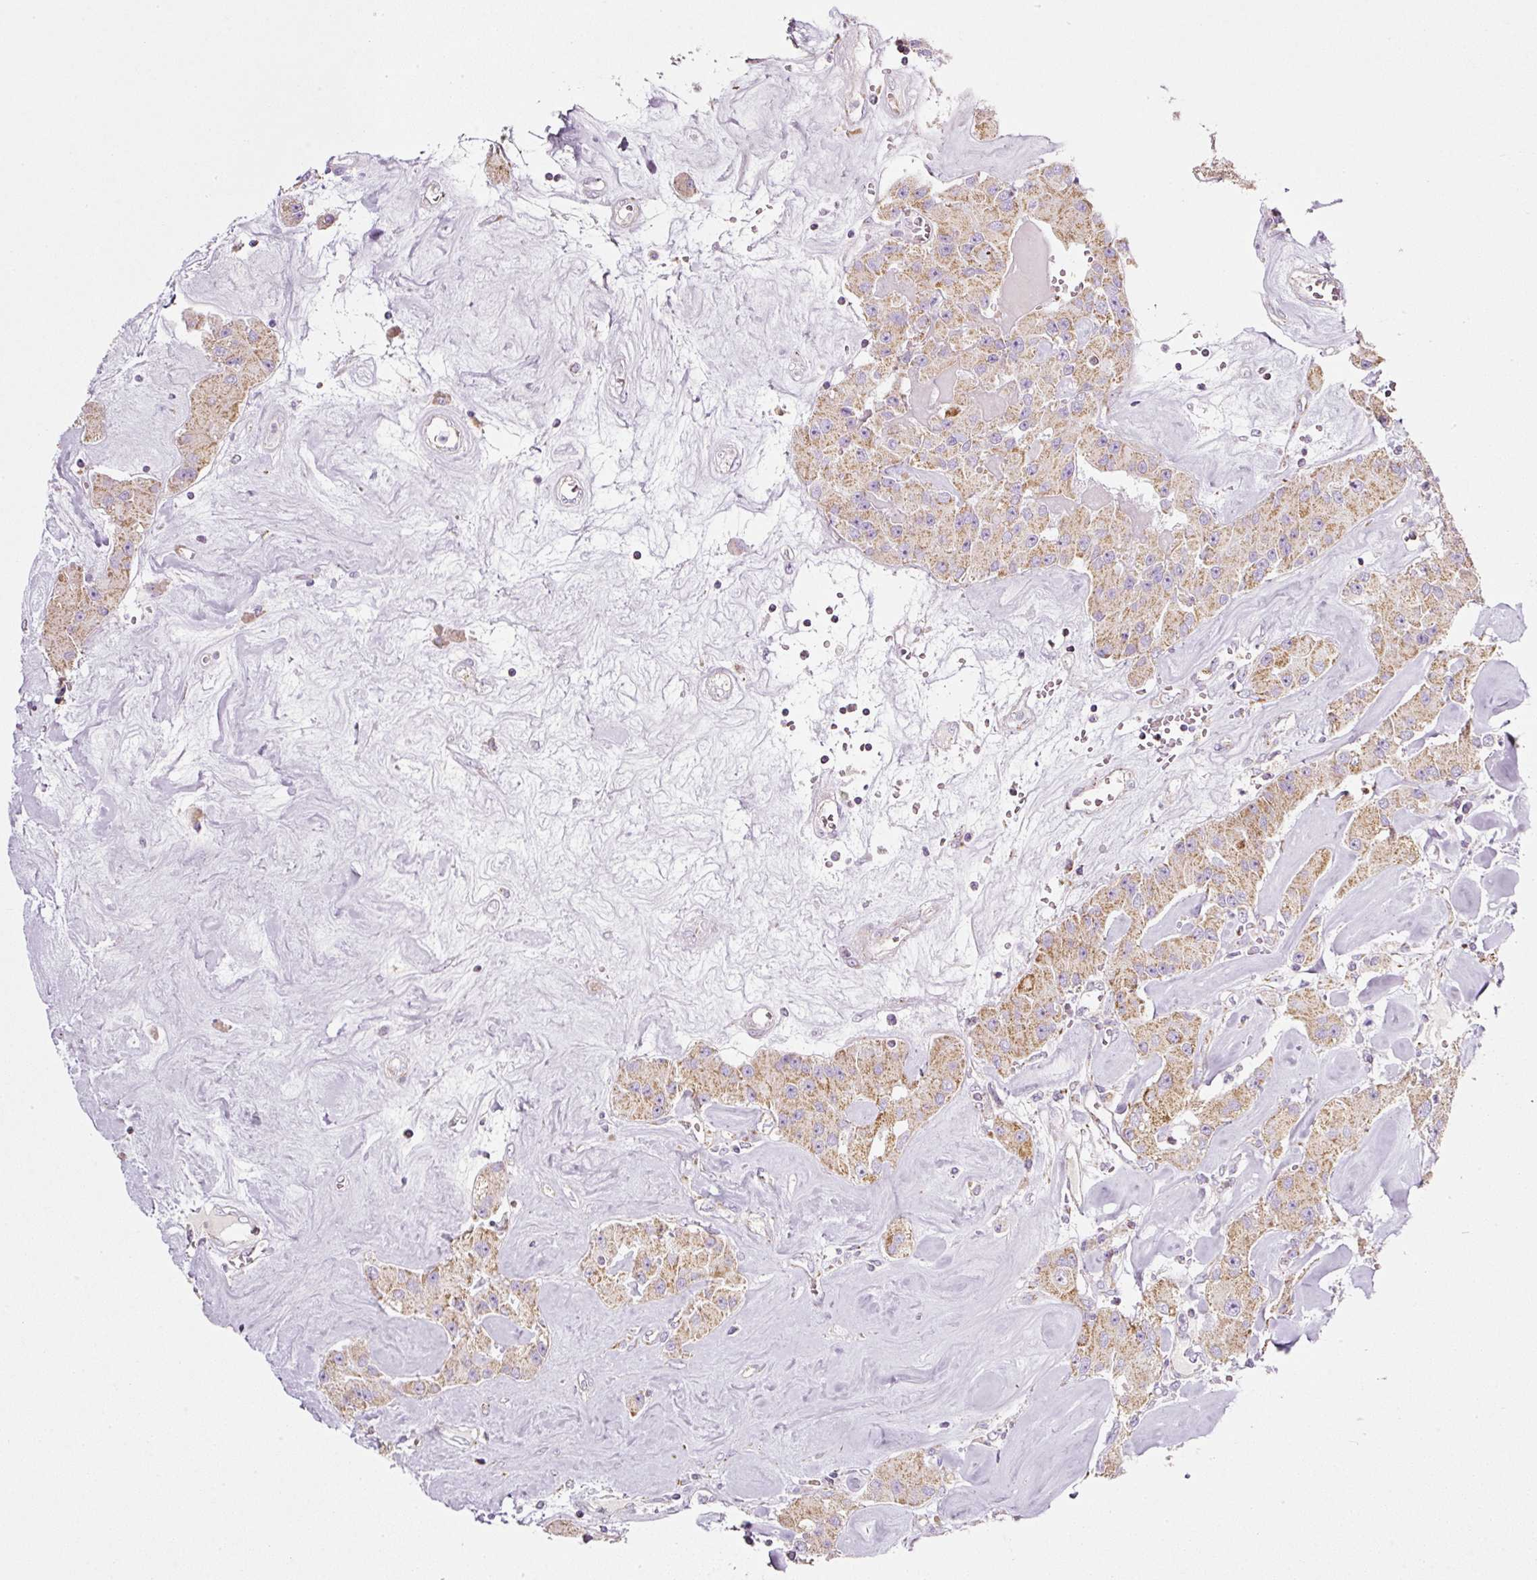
{"staining": {"intensity": "moderate", "quantity": ">75%", "location": "cytoplasmic/membranous"}, "tissue": "carcinoid", "cell_type": "Tumor cells", "image_type": "cancer", "snomed": [{"axis": "morphology", "description": "Carcinoid, malignant, NOS"}, {"axis": "topography", "description": "Pancreas"}], "caption": "Protein staining of carcinoid (malignant) tissue demonstrates moderate cytoplasmic/membranous positivity in approximately >75% of tumor cells.", "gene": "SDHA", "patient": {"sex": "male", "age": 41}}